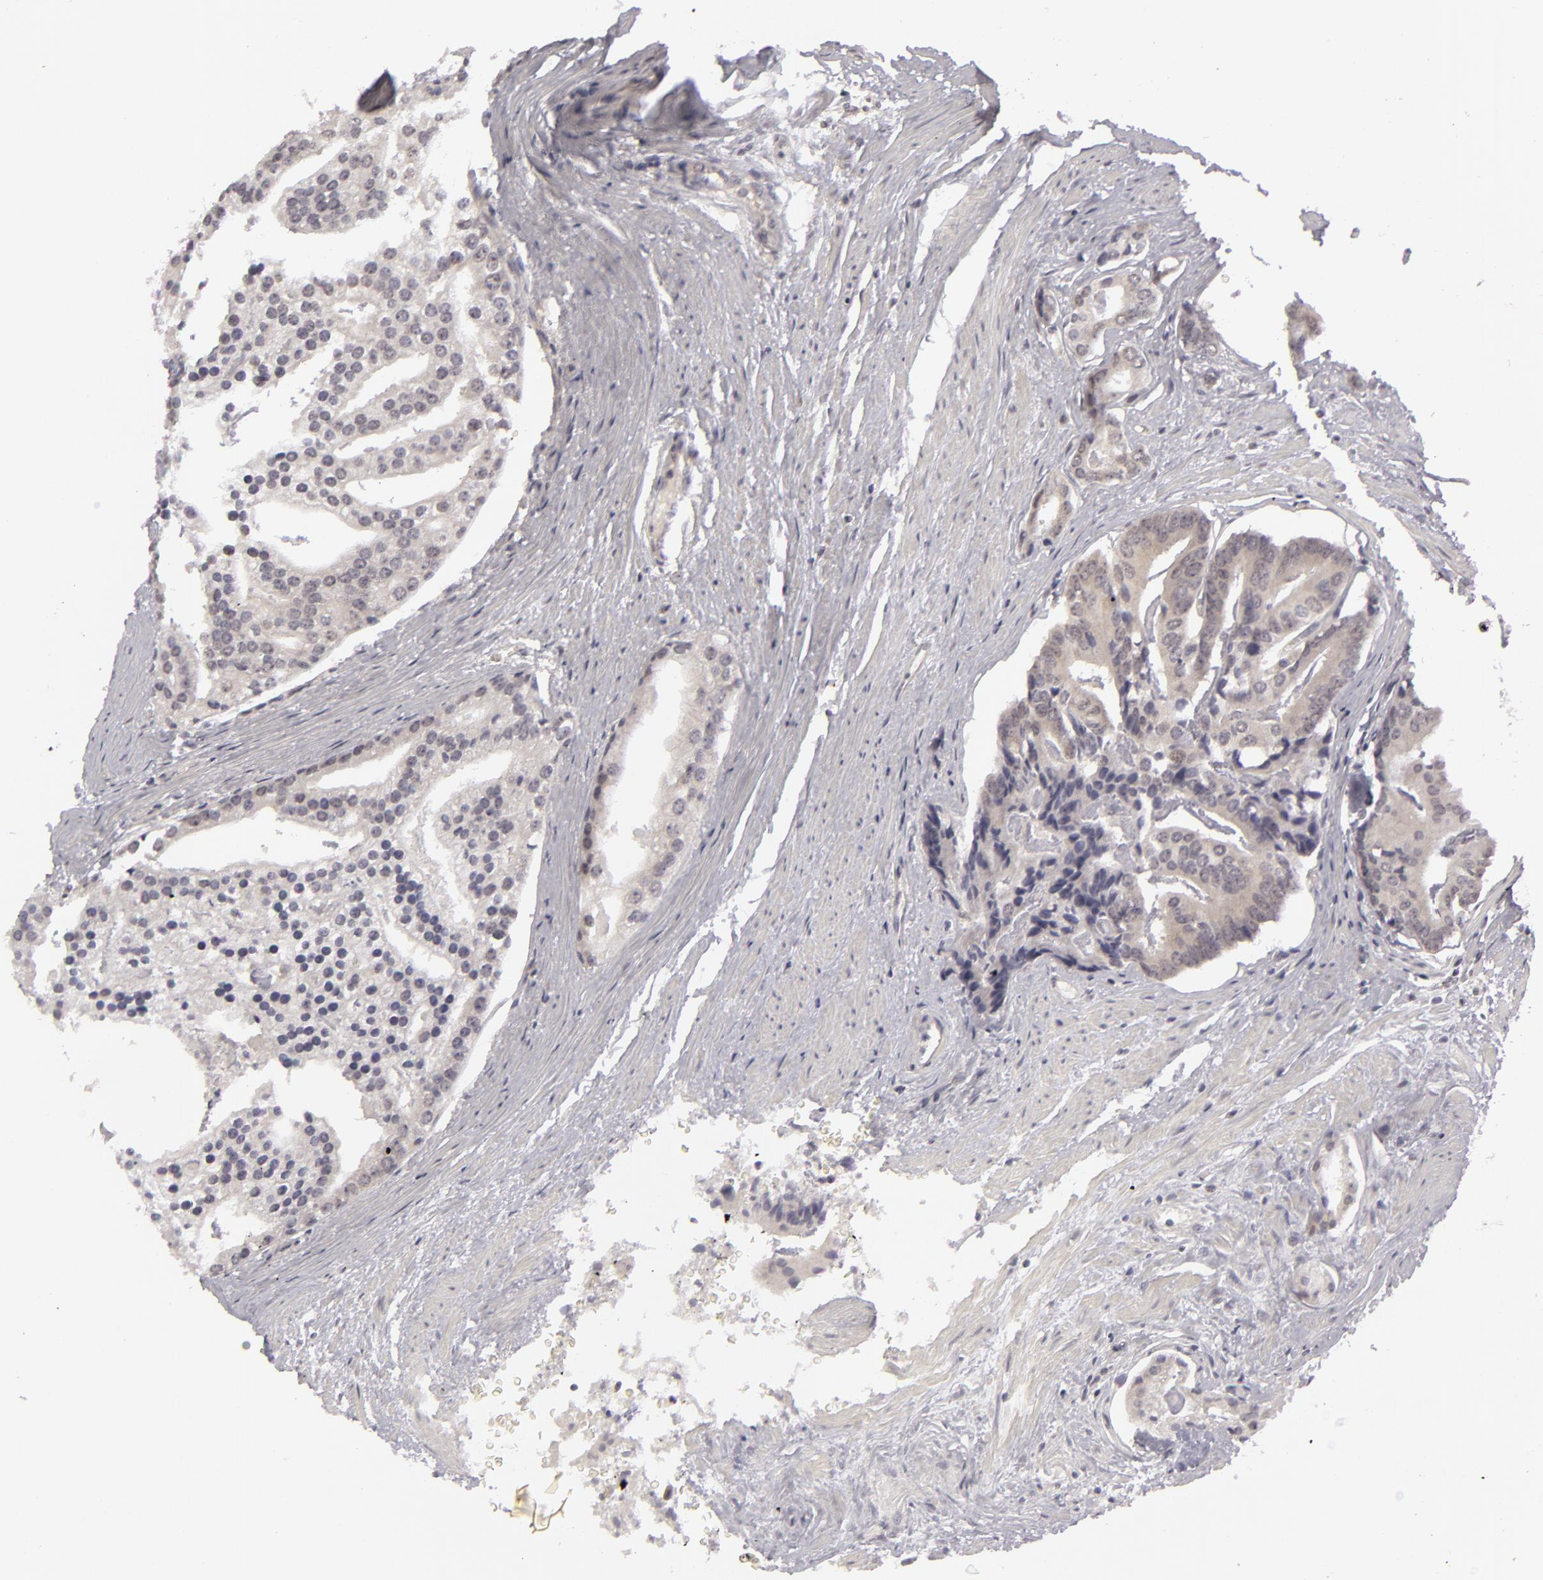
{"staining": {"intensity": "weak", "quantity": ">75%", "location": "cytoplasmic/membranous"}, "tissue": "prostate cancer", "cell_type": "Tumor cells", "image_type": "cancer", "snomed": [{"axis": "morphology", "description": "Adenocarcinoma, High grade"}, {"axis": "topography", "description": "Prostate"}], "caption": "IHC photomicrograph of prostate high-grade adenocarcinoma stained for a protein (brown), which shows low levels of weak cytoplasmic/membranous positivity in approximately >75% of tumor cells.", "gene": "DLG3", "patient": {"sex": "male", "age": 56}}